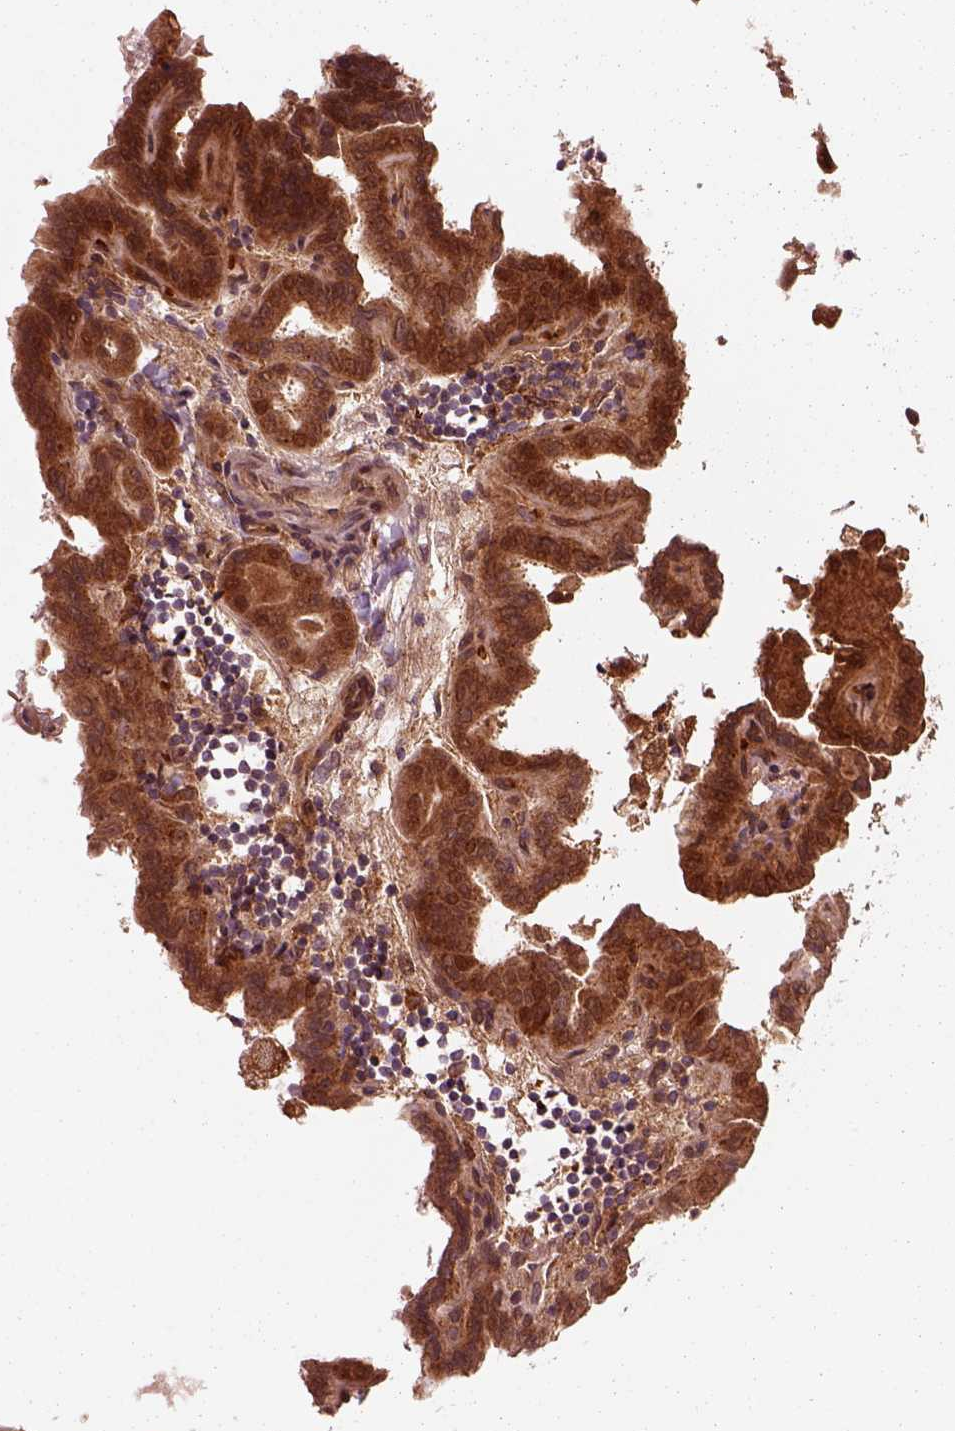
{"staining": {"intensity": "strong", "quantity": ">75%", "location": "cytoplasmic/membranous"}, "tissue": "thyroid cancer", "cell_type": "Tumor cells", "image_type": "cancer", "snomed": [{"axis": "morphology", "description": "Papillary adenocarcinoma, NOS"}, {"axis": "topography", "description": "Thyroid gland"}], "caption": "A brown stain labels strong cytoplasmic/membranous expression of a protein in papillary adenocarcinoma (thyroid) tumor cells. Using DAB (brown) and hematoxylin (blue) stains, captured at high magnification using brightfield microscopy.", "gene": "WASHC2A", "patient": {"sex": "female", "age": 46}}